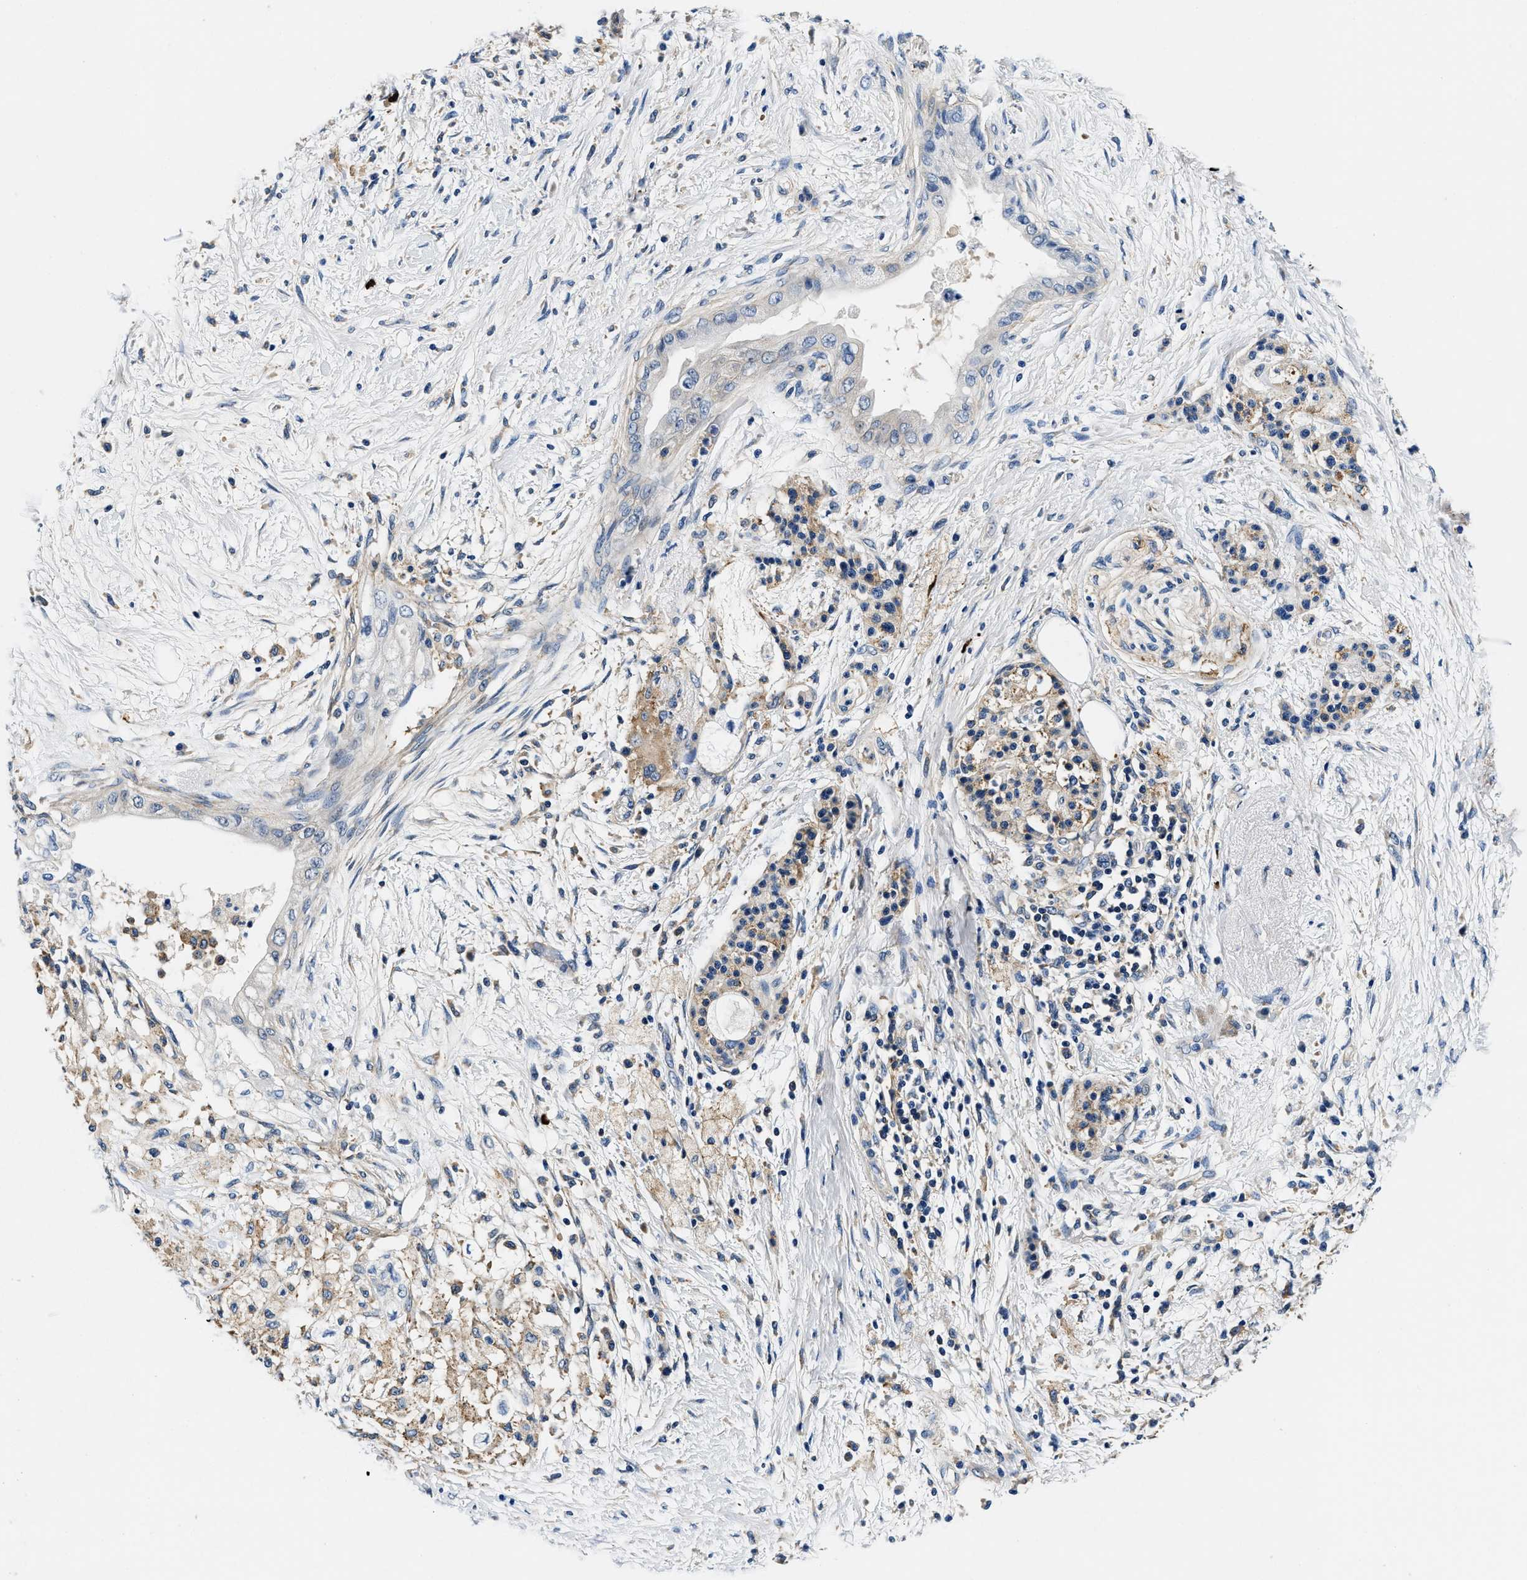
{"staining": {"intensity": "negative", "quantity": "none", "location": "none"}, "tissue": "pancreatic cancer", "cell_type": "Tumor cells", "image_type": "cancer", "snomed": [{"axis": "morphology", "description": "Normal tissue, NOS"}, {"axis": "morphology", "description": "Adenocarcinoma, NOS"}, {"axis": "topography", "description": "Pancreas"}, {"axis": "topography", "description": "Duodenum"}], "caption": "Adenocarcinoma (pancreatic) was stained to show a protein in brown. There is no significant staining in tumor cells. The staining was performed using DAB to visualize the protein expression in brown, while the nuclei were stained in blue with hematoxylin (Magnification: 20x).", "gene": "ZFAND3", "patient": {"sex": "female", "age": 60}}